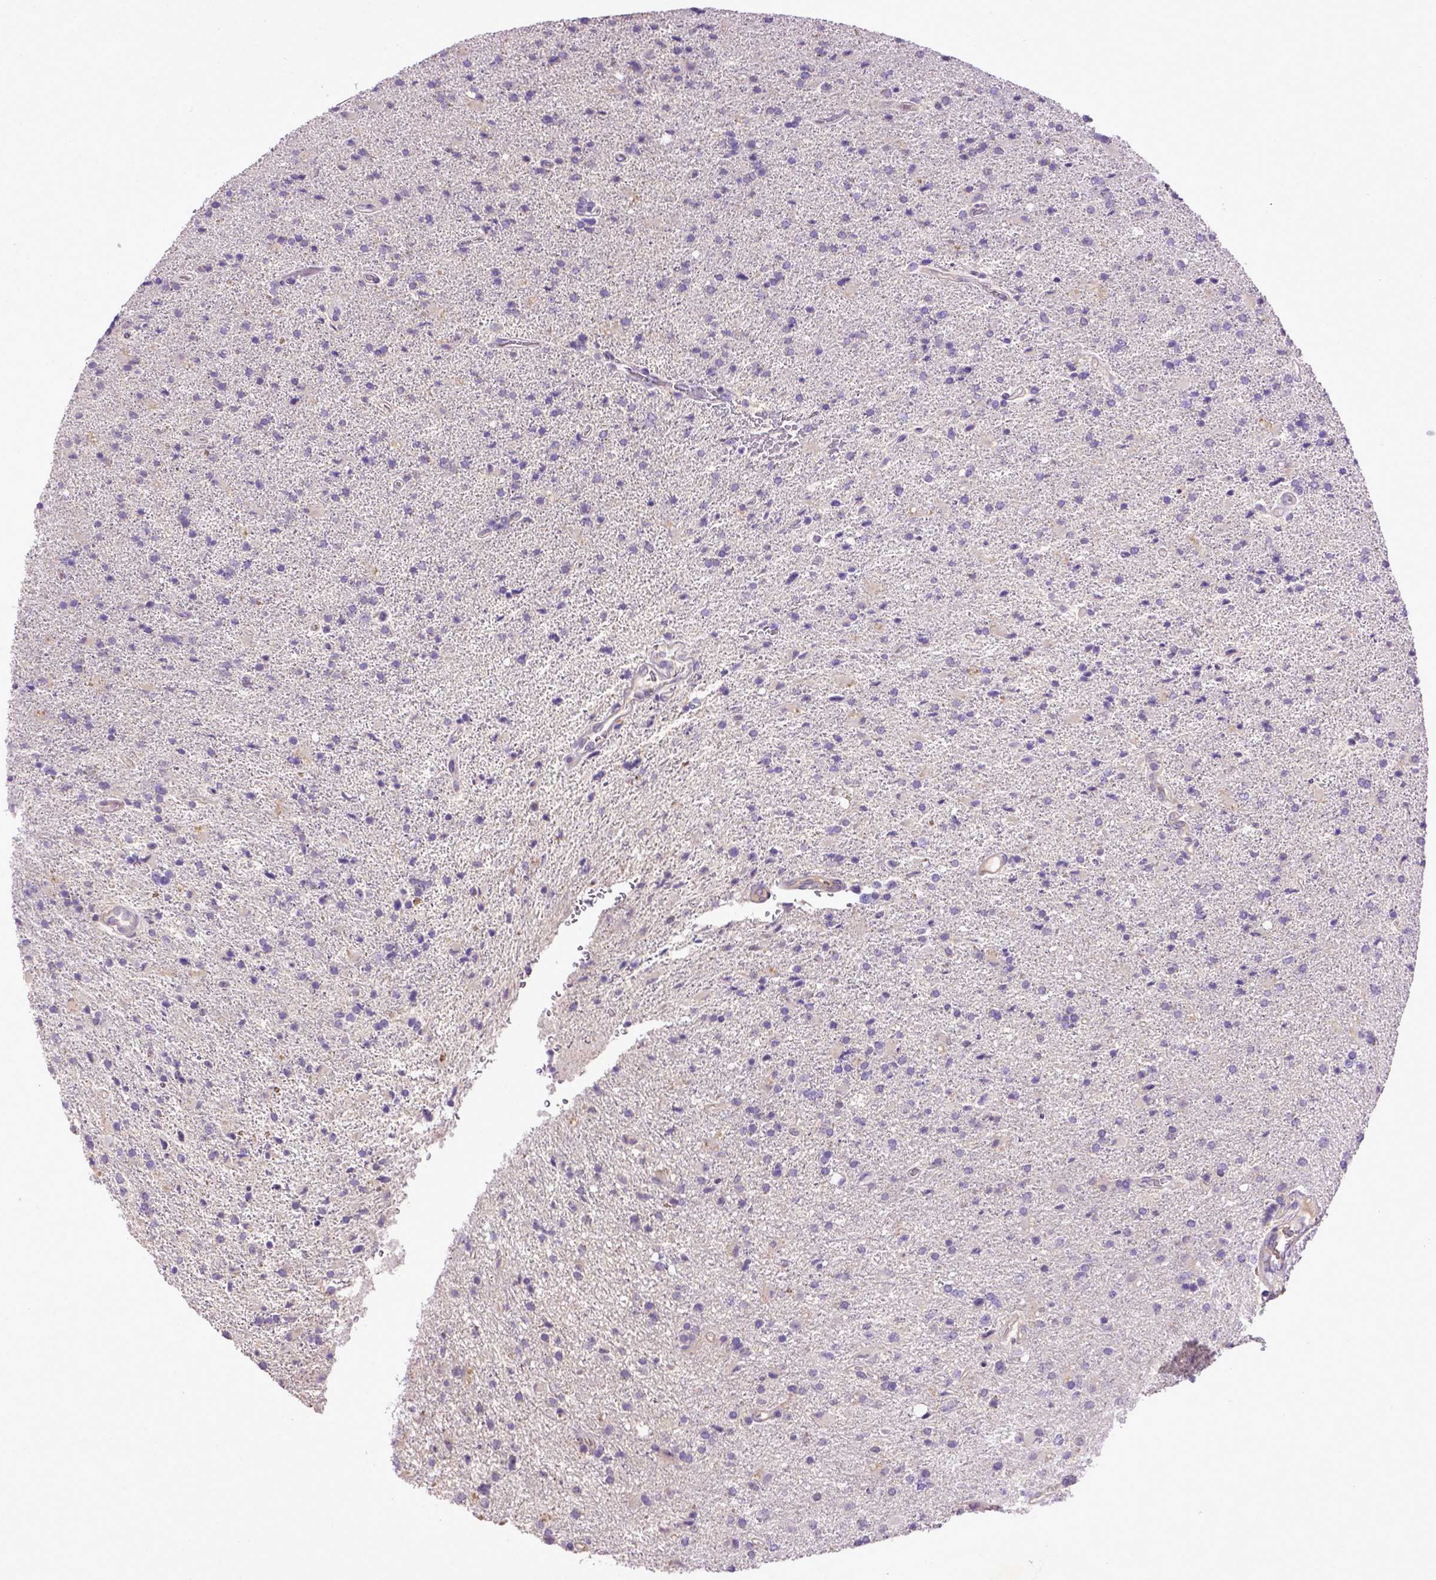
{"staining": {"intensity": "negative", "quantity": "none", "location": "none"}, "tissue": "glioma", "cell_type": "Tumor cells", "image_type": "cancer", "snomed": [{"axis": "morphology", "description": "Glioma, malignant, High grade"}, {"axis": "topography", "description": "Cerebral cortex"}], "caption": "IHC histopathology image of malignant high-grade glioma stained for a protein (brown), which demonstrates no expression in tumor cells.", "gene": "DEPDC1B", "patient": {"sex": "male", "age": 70}}